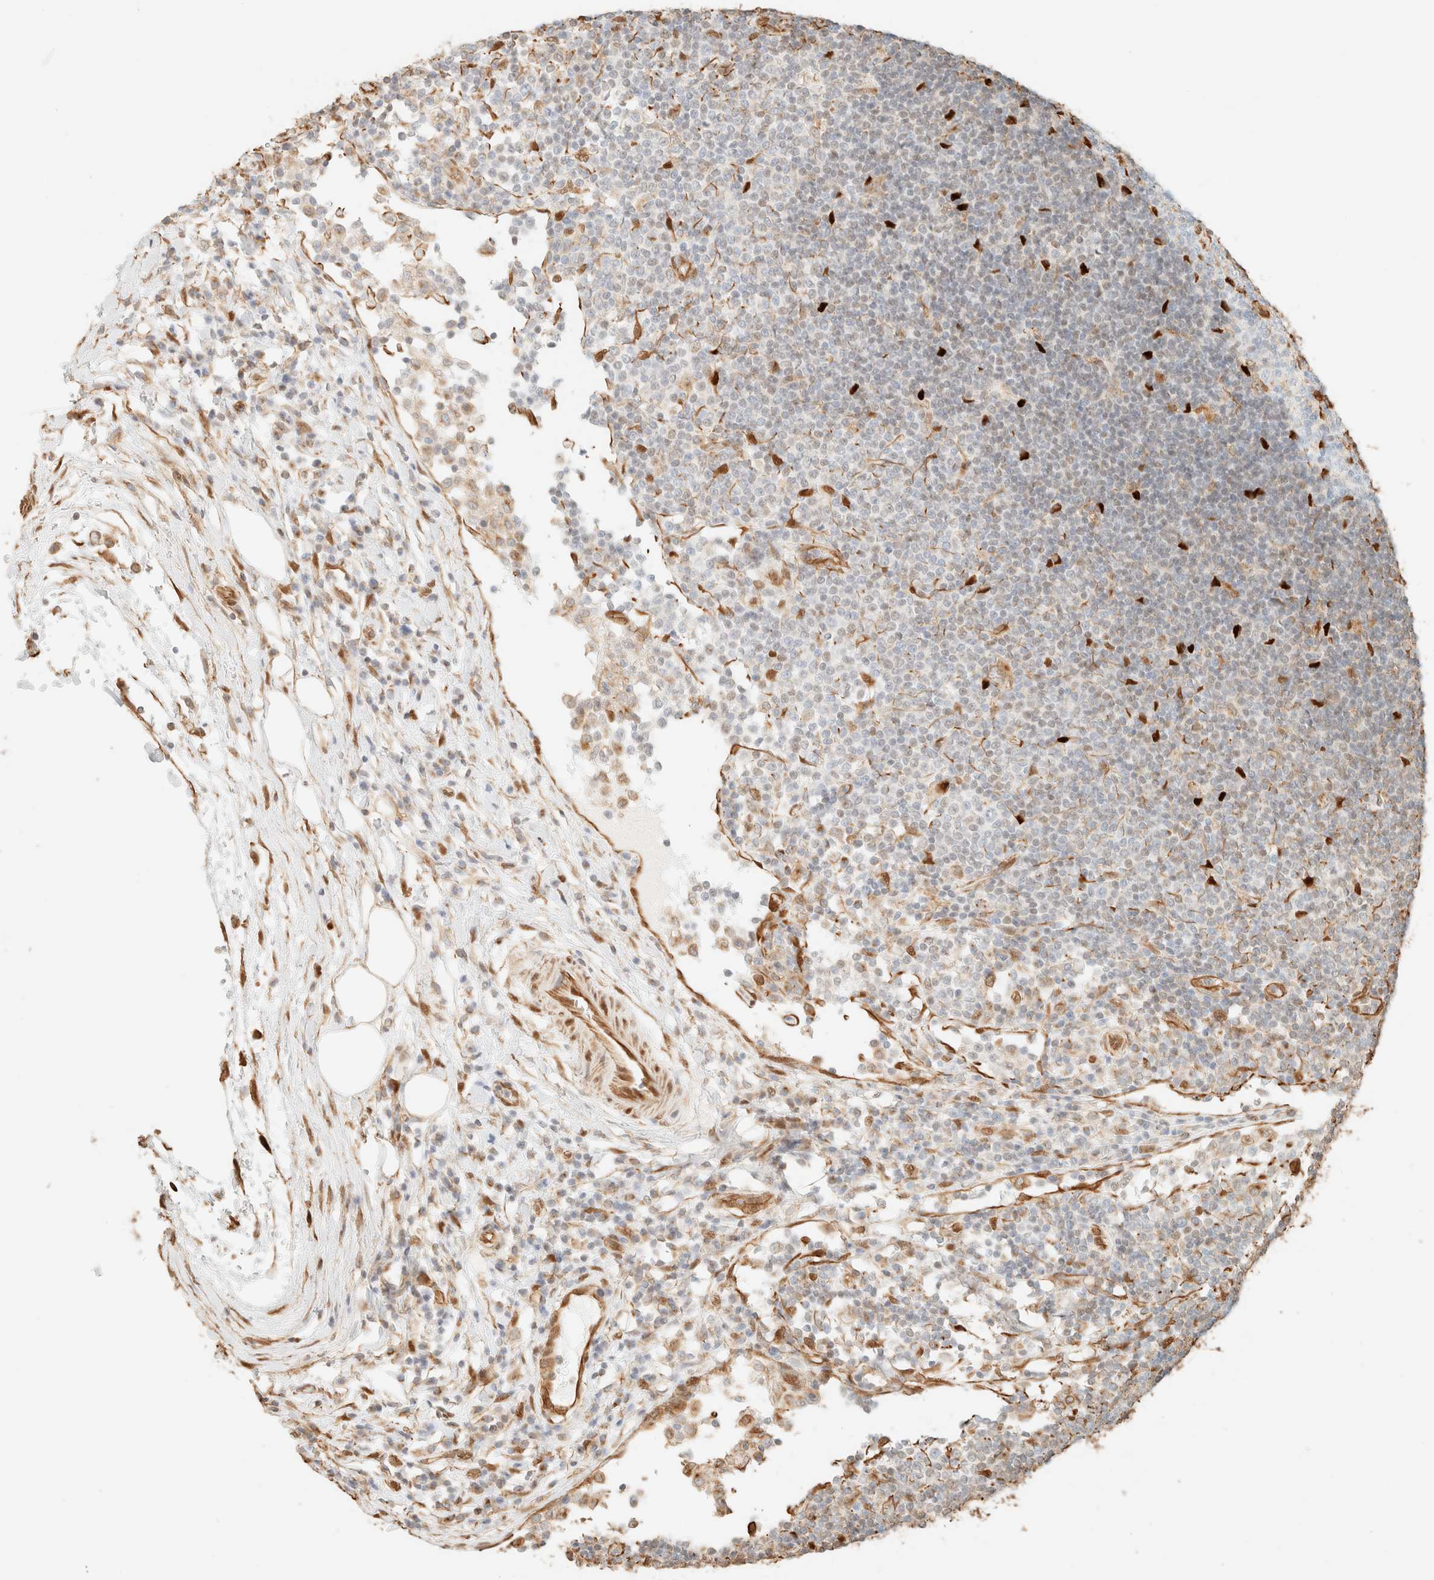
{"staining": {"intensity": "strong", "quantity": "<25%", "location": "nuclear"}, "tissue": "lymph node", "cell_type": "Germinal center cells", "image_type": "normal", "snomed": [{"axis": "morphology", "description": "Normal tissue, NOS"}, {"axis": "topography", "description": "Lymph node"}], "caption": "Normal lymph node exhibits strong nuclear positivity in about <25% of germinal center cells.", "gene": "ZSCAN18", "patient": {"sex": "female", "age": 53}}